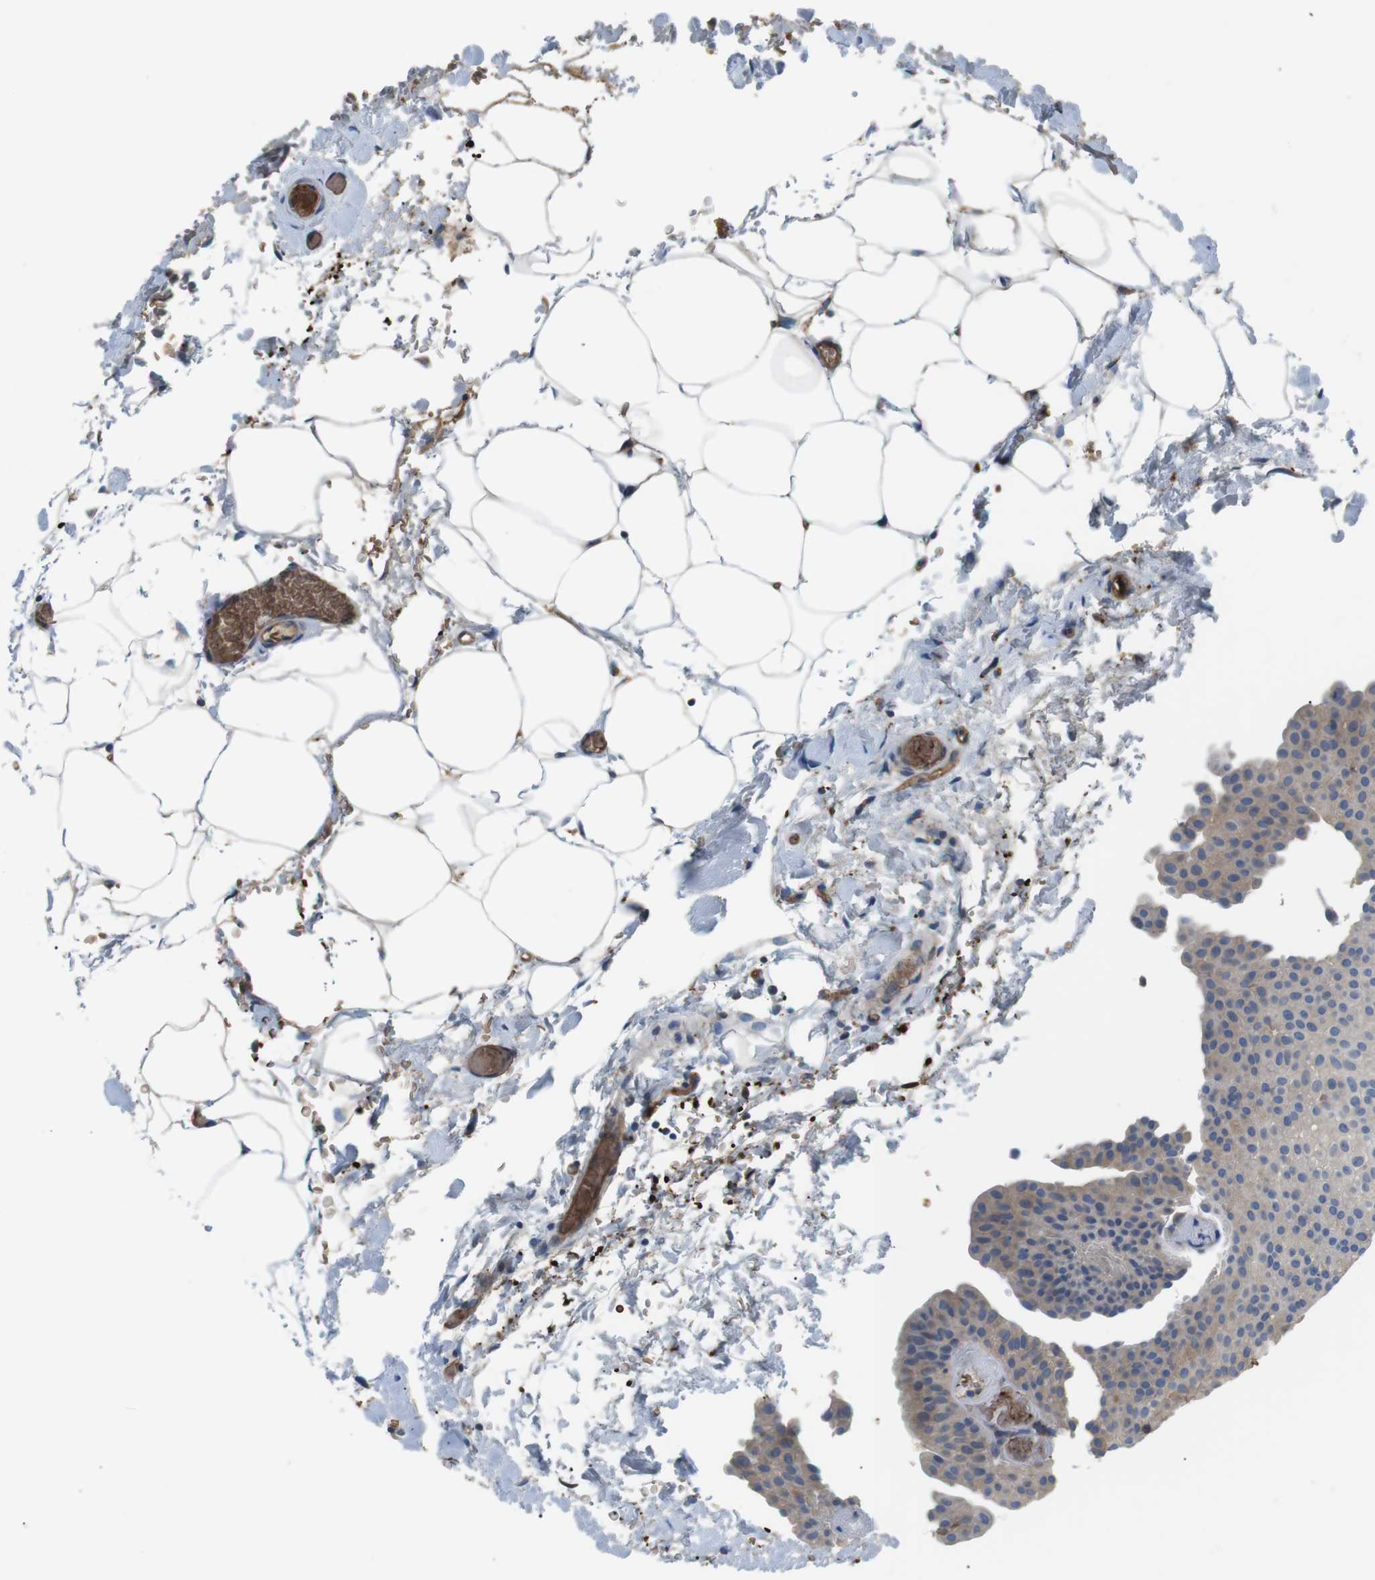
{"staining": {"intensity": "negative", "quantity": "none", "location": "none"}, "tissue": "urothelial cancer", "cell_type": "Tumor cells", "image_type": "cancer", "snomed": [{"axis": "morphology", "description": "Urothelial carcinoma, Low grade"}, {"axis": "topography", "description": "Urinary bladder"}], "caption": "High magnification brightfield microscopy of low-grade urothelial carcinoma stained with DAB (brown) and counterstained with hematoxylin (blue): tumor cells show no significant staining.", "gene": "ADCY10", "patient": {"sex": "female", "age": 60}}